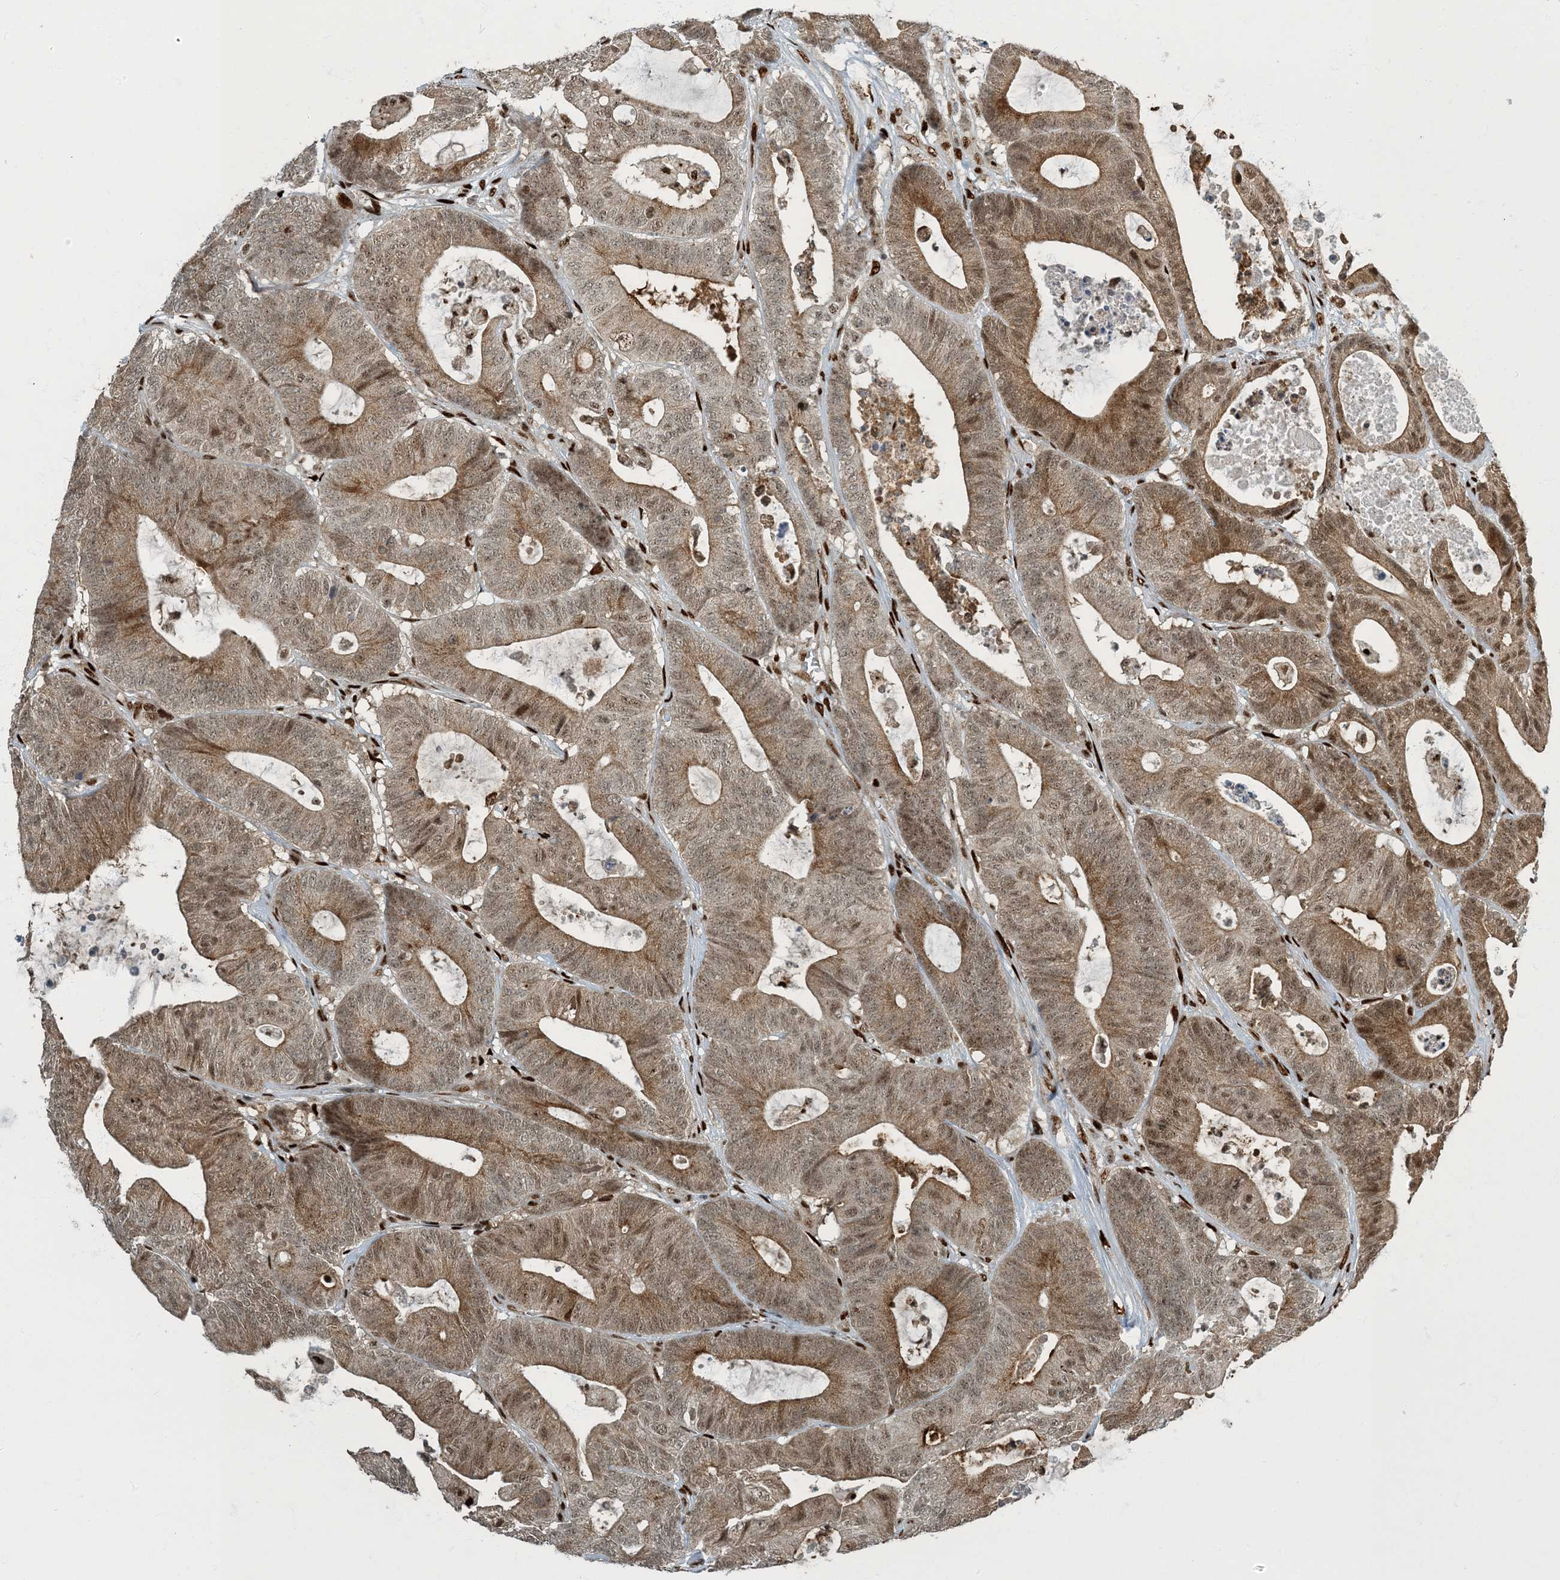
{"staining": {"intensity": "moderate", "quantity": ">75%", "location": "cytoplasmic/membranous,nuclear"}, "tissue": "colorectal cancer", "cell_type": "Tumor cells", "image_type": "cancer", "snomed": [{"axis": "morphology", "description": "Adenocarcinoma, NOS"}, {"axis": "topography", "description": "Colon"}], "caption": "Adenocarcinoma (colorectal) was stained to show a protein in brown. There is medium levels of moderate cytoplasmic/membranous and nuclear positivity in about >75% of tumor cells.", "gene": "MBD1", "patient": {"sex": "female", "age": 84}}